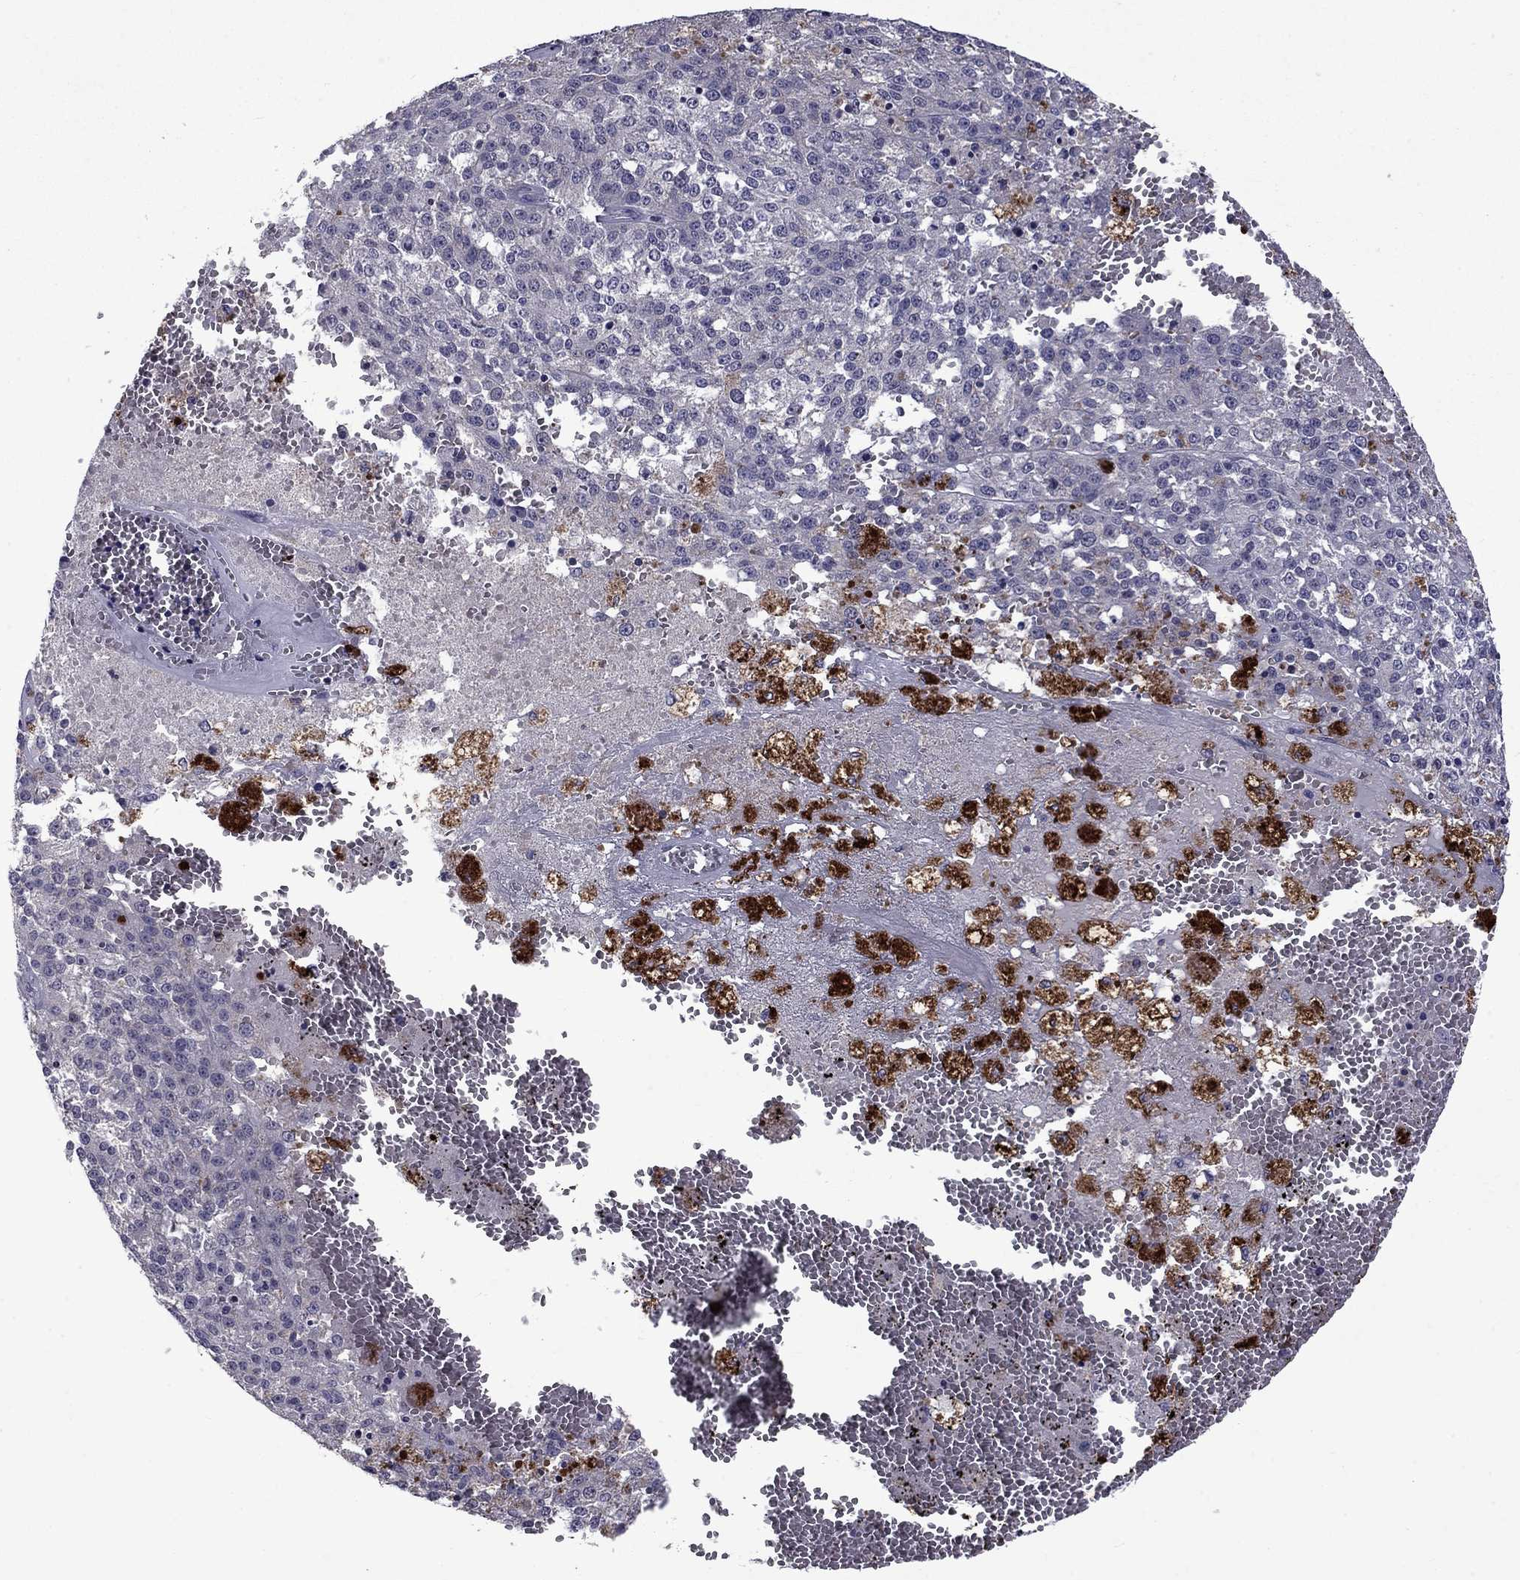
{"staining": {"intensity": "negative", "quantity": "none", "location": "none"}, "tissue": "melanoma", "cell_type": "Tumor cells", "image_type": "cancer", "snomed": [{"axis": "morphology", "description": "Malignant melanoma, Metastatic site"}, {"axis": "topography", "description": "Lymph node"}], "caption": "This photomicrograph is of melanoma stained with IHC to label a protein in brown with the nuclei are counter-stained blue. There is no positivity in tumor cells.", "gene": "SNTA1", "patient": {"sex": "female", "age": 64}}